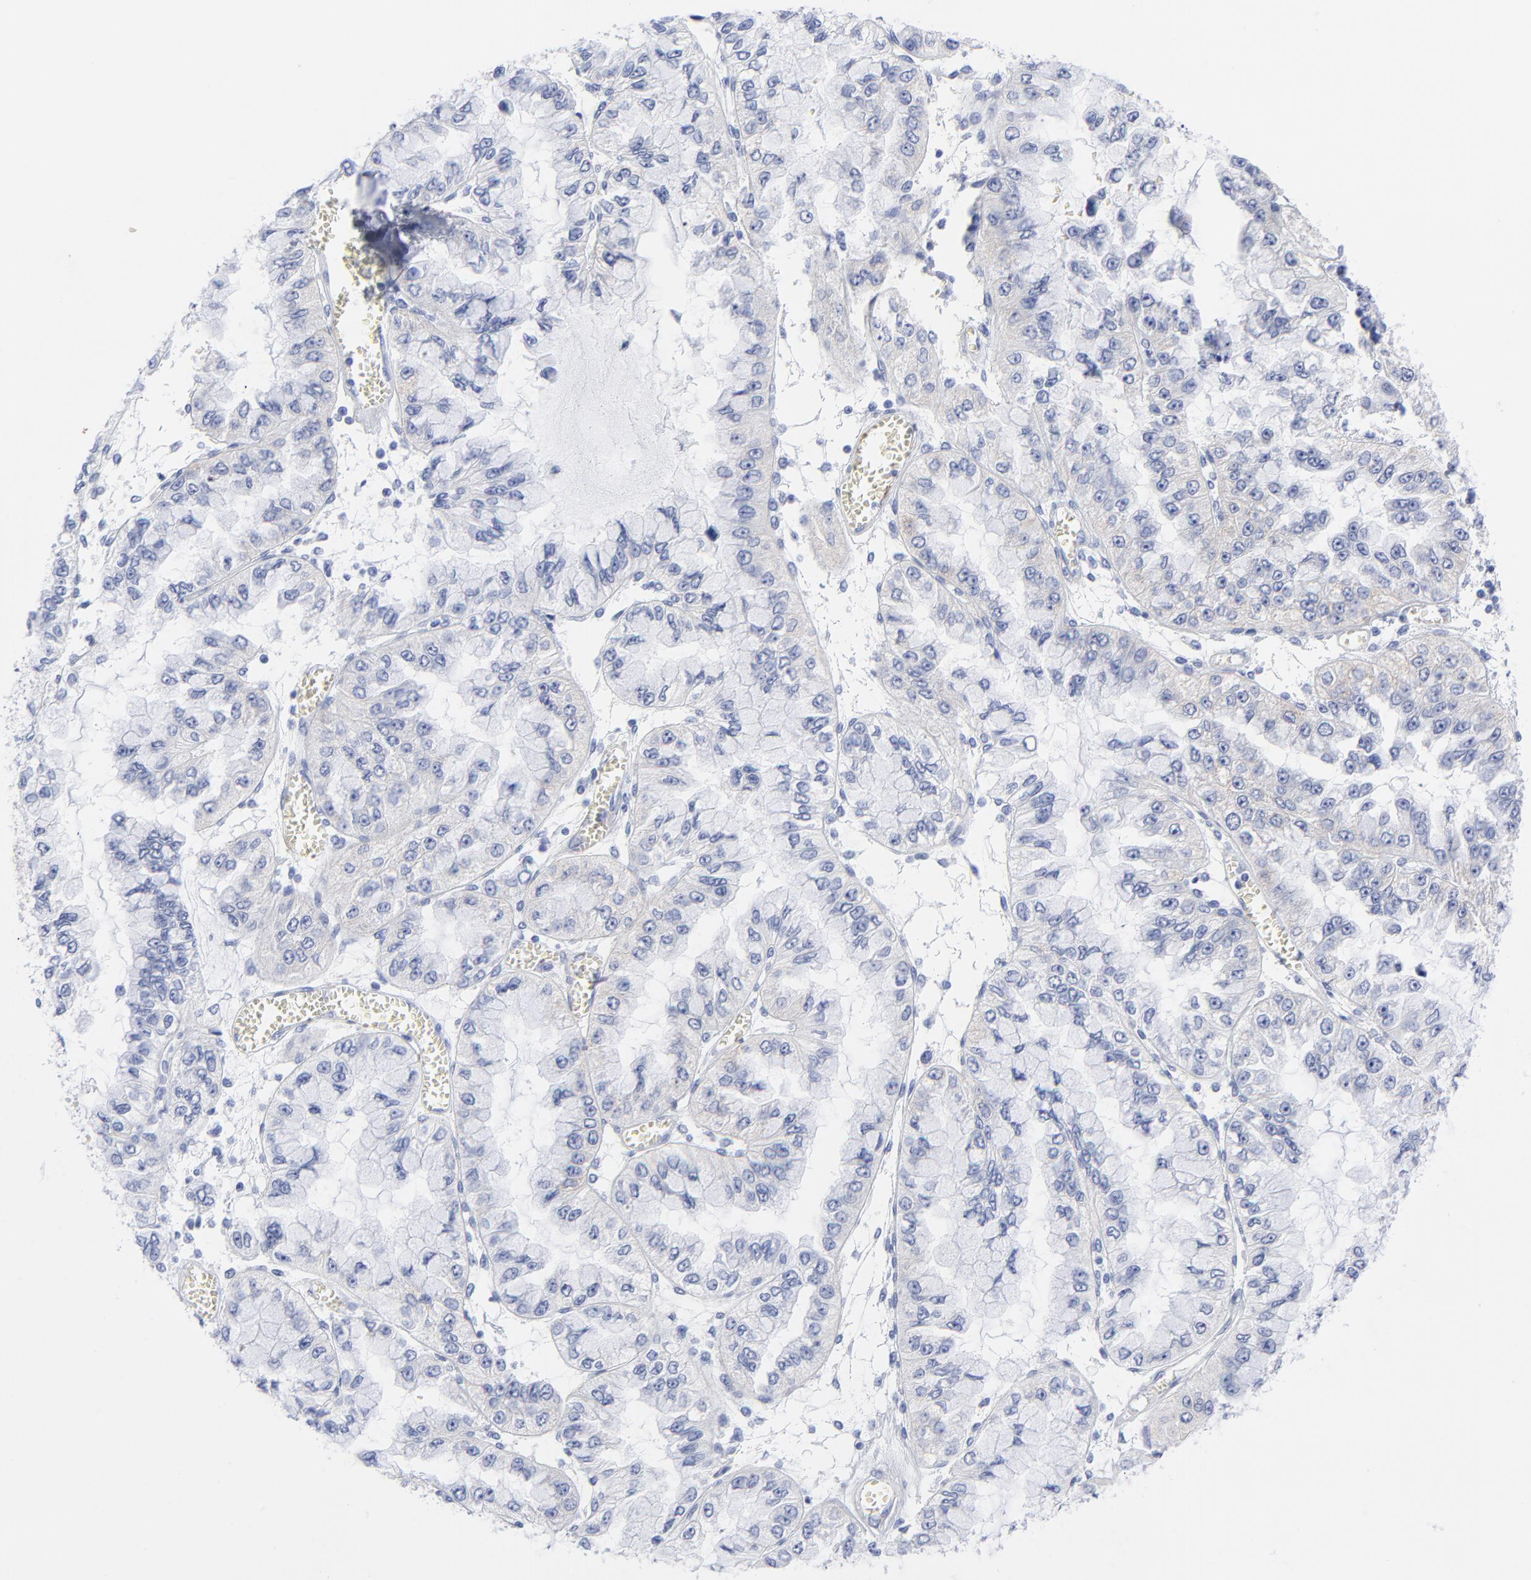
{"staining": {"intensity": "negative", "quantity": "none", "location": "none"}, "tissue": "liver cancer", "cell_type": "Tumor cells", "image_type": "cancer", "snomed": [{"axis": "morphology", "description": "Cholangiocarcinoma"}, {"axis": "topography", "description": "Liver"}], "caption": "There is no significant staining in tumor cells of cholangiocarcinoma (liver).", "gene": "CNTN3", "patient": {"sex": "female", "age": 79}}